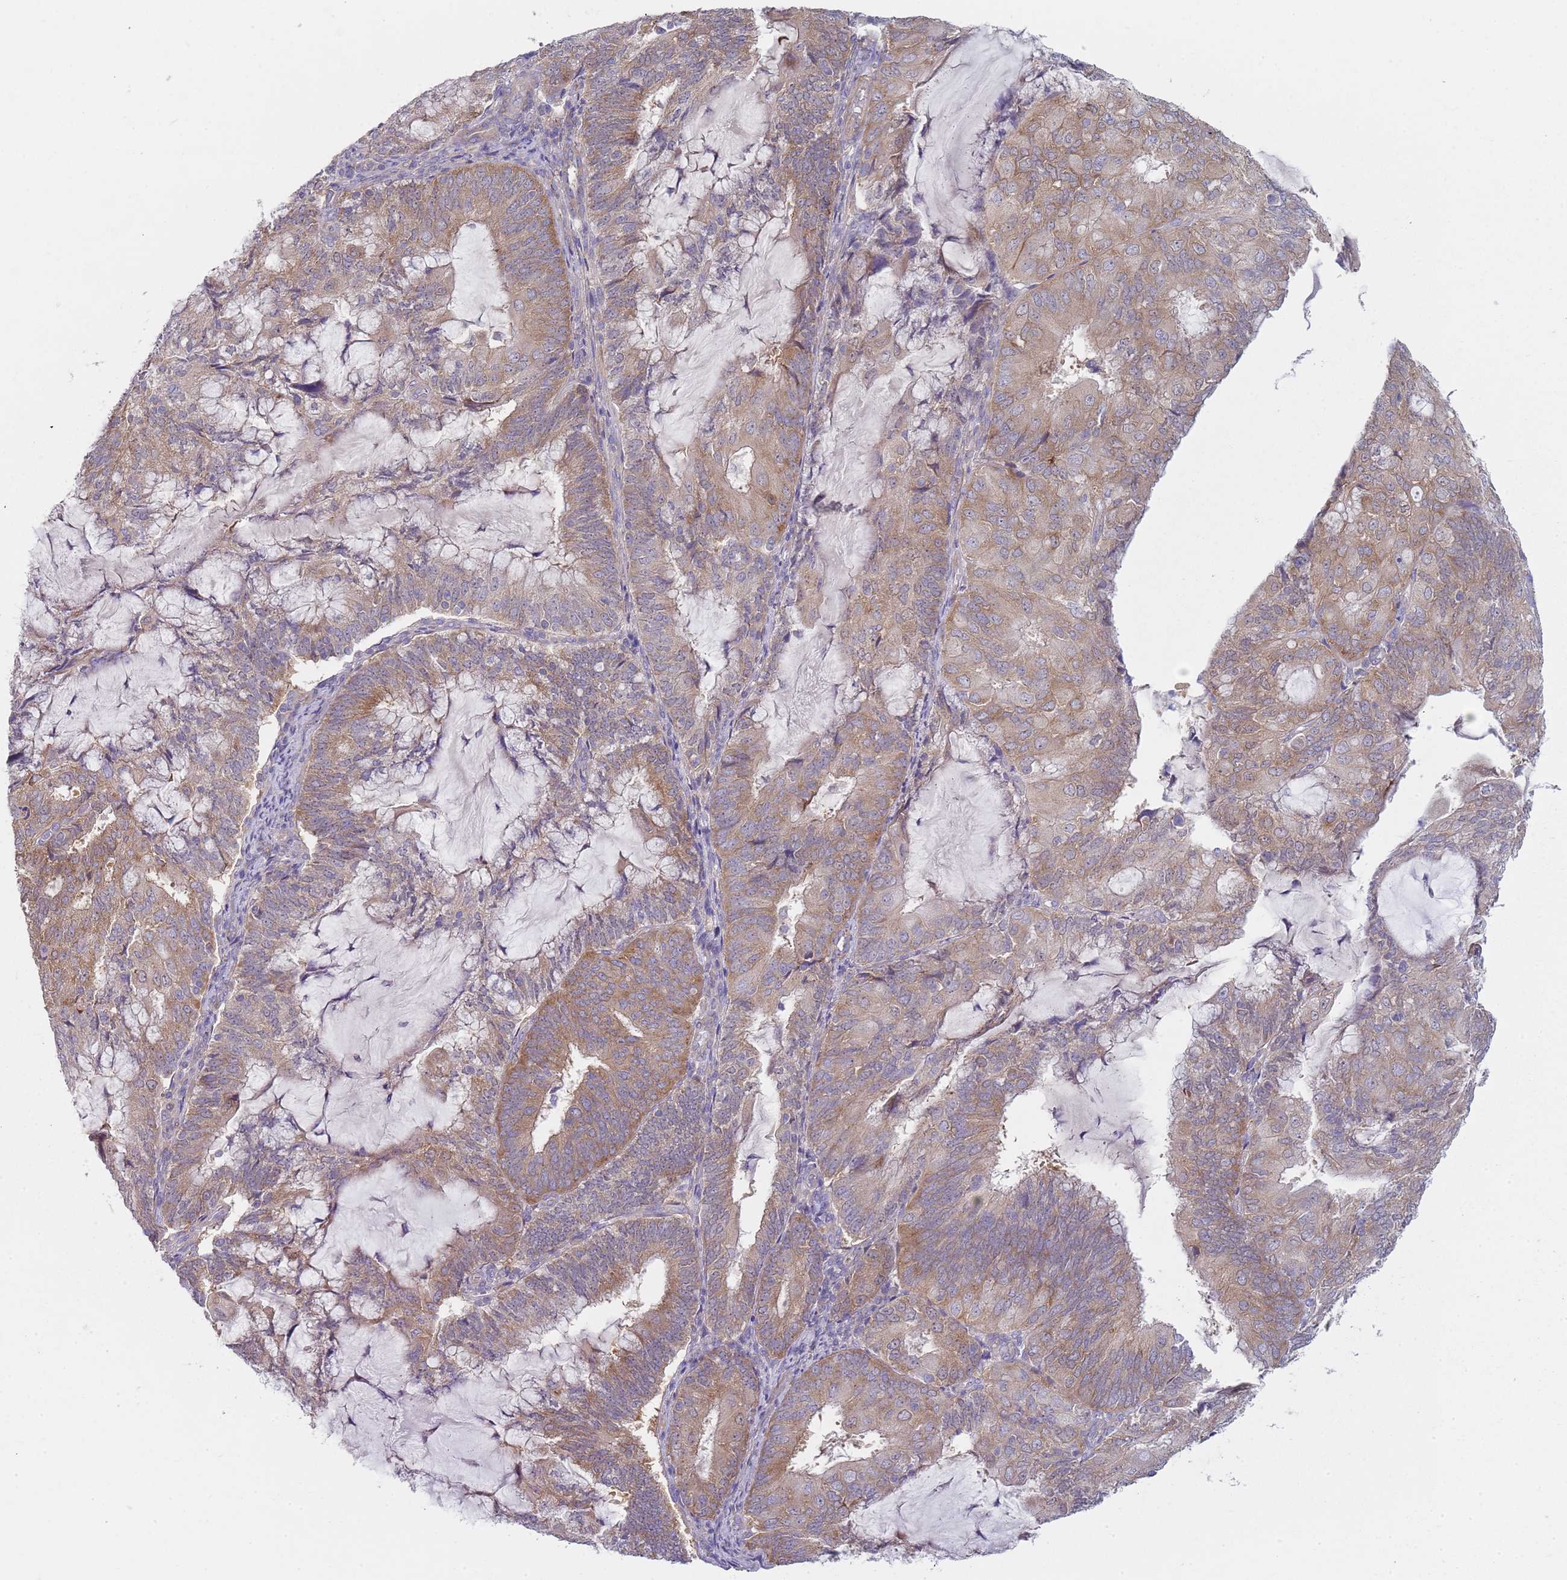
{"staining": {"intensity": "moderate", "quantity": ">75%", "location": "cytoplasmic/membranous"}, "tissue": "endometrial cancer", "cell_type": "Tumor cells", "image_type": "cancer", "snomed": [{"axis": "morphology", "description": "Adenocarcinoma, NOS"}, {"axis": "topography", "description": "Endometrium"}], "caption": "This histopathology image demonstrates immunohistochemistry (IHC) staining of endometrial cancer (adenocarcinoma), with medium moderate cytoplasmic/membranous positivity in about >75% of tumor cells.", "gene": "SLC26A6", "patient": {"sex": "female", "age": 81}}